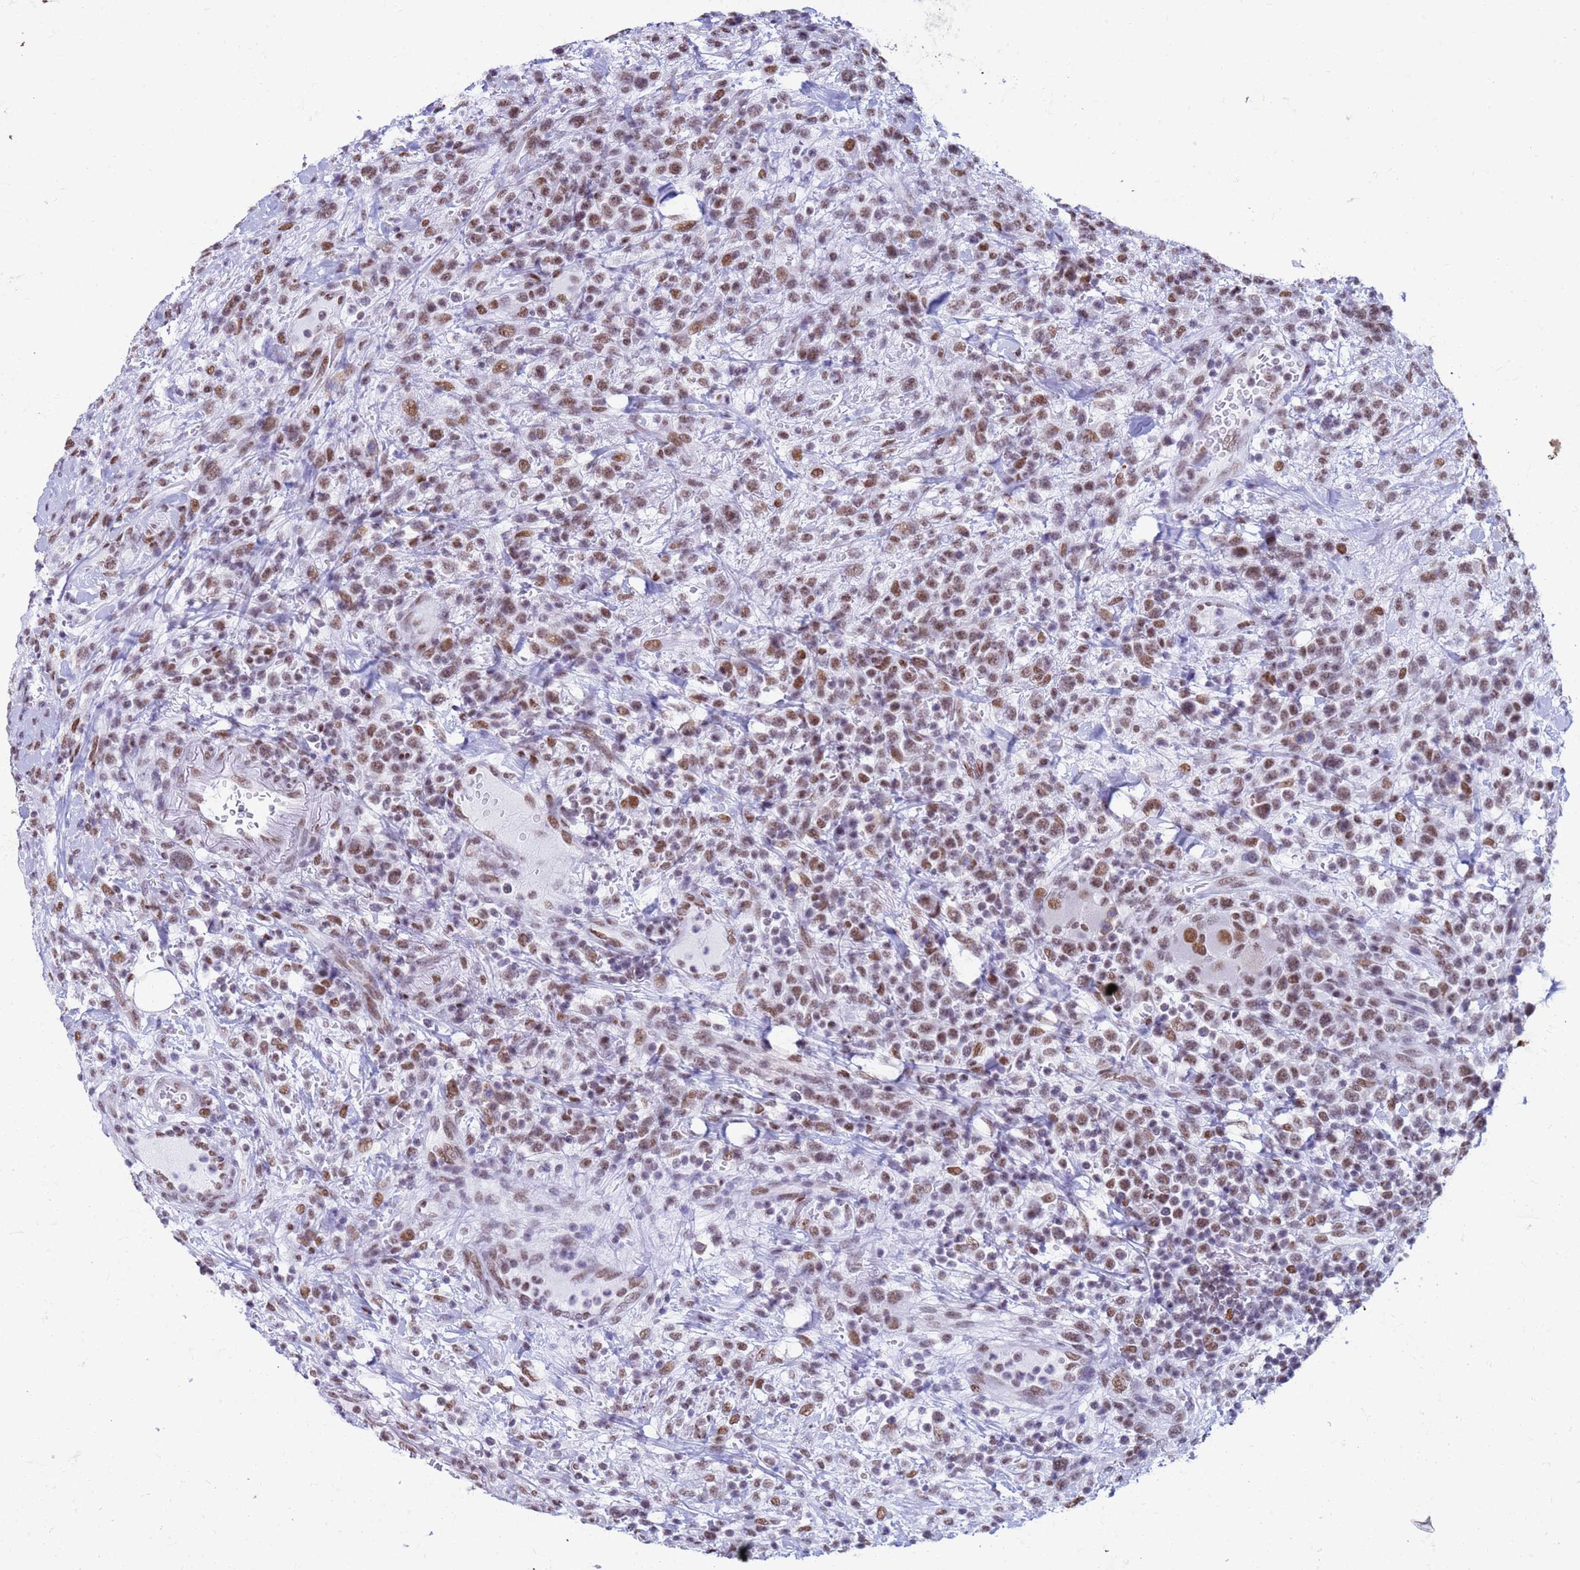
{"staining": {"intensity": "moderate", "quantity": ">75%", "location": "nuclear"}, "tissue": "lymphoma", "cell_type": "Tumor cells", "image_type": "cancer", "snomed": [{"axis": "morphology", "description": "Malignant lymphoma, non-Hodgkin's type, High grade"}, {"axis": "topography", "description": "Colon"}], "caption": "Human lymphoma stained for a protein (brown) exhibits moderate nuclear positive staining in about >75% of tumor cells.", "gene": "FAM170B", "patient": {"sex": "female", "age": 53}}